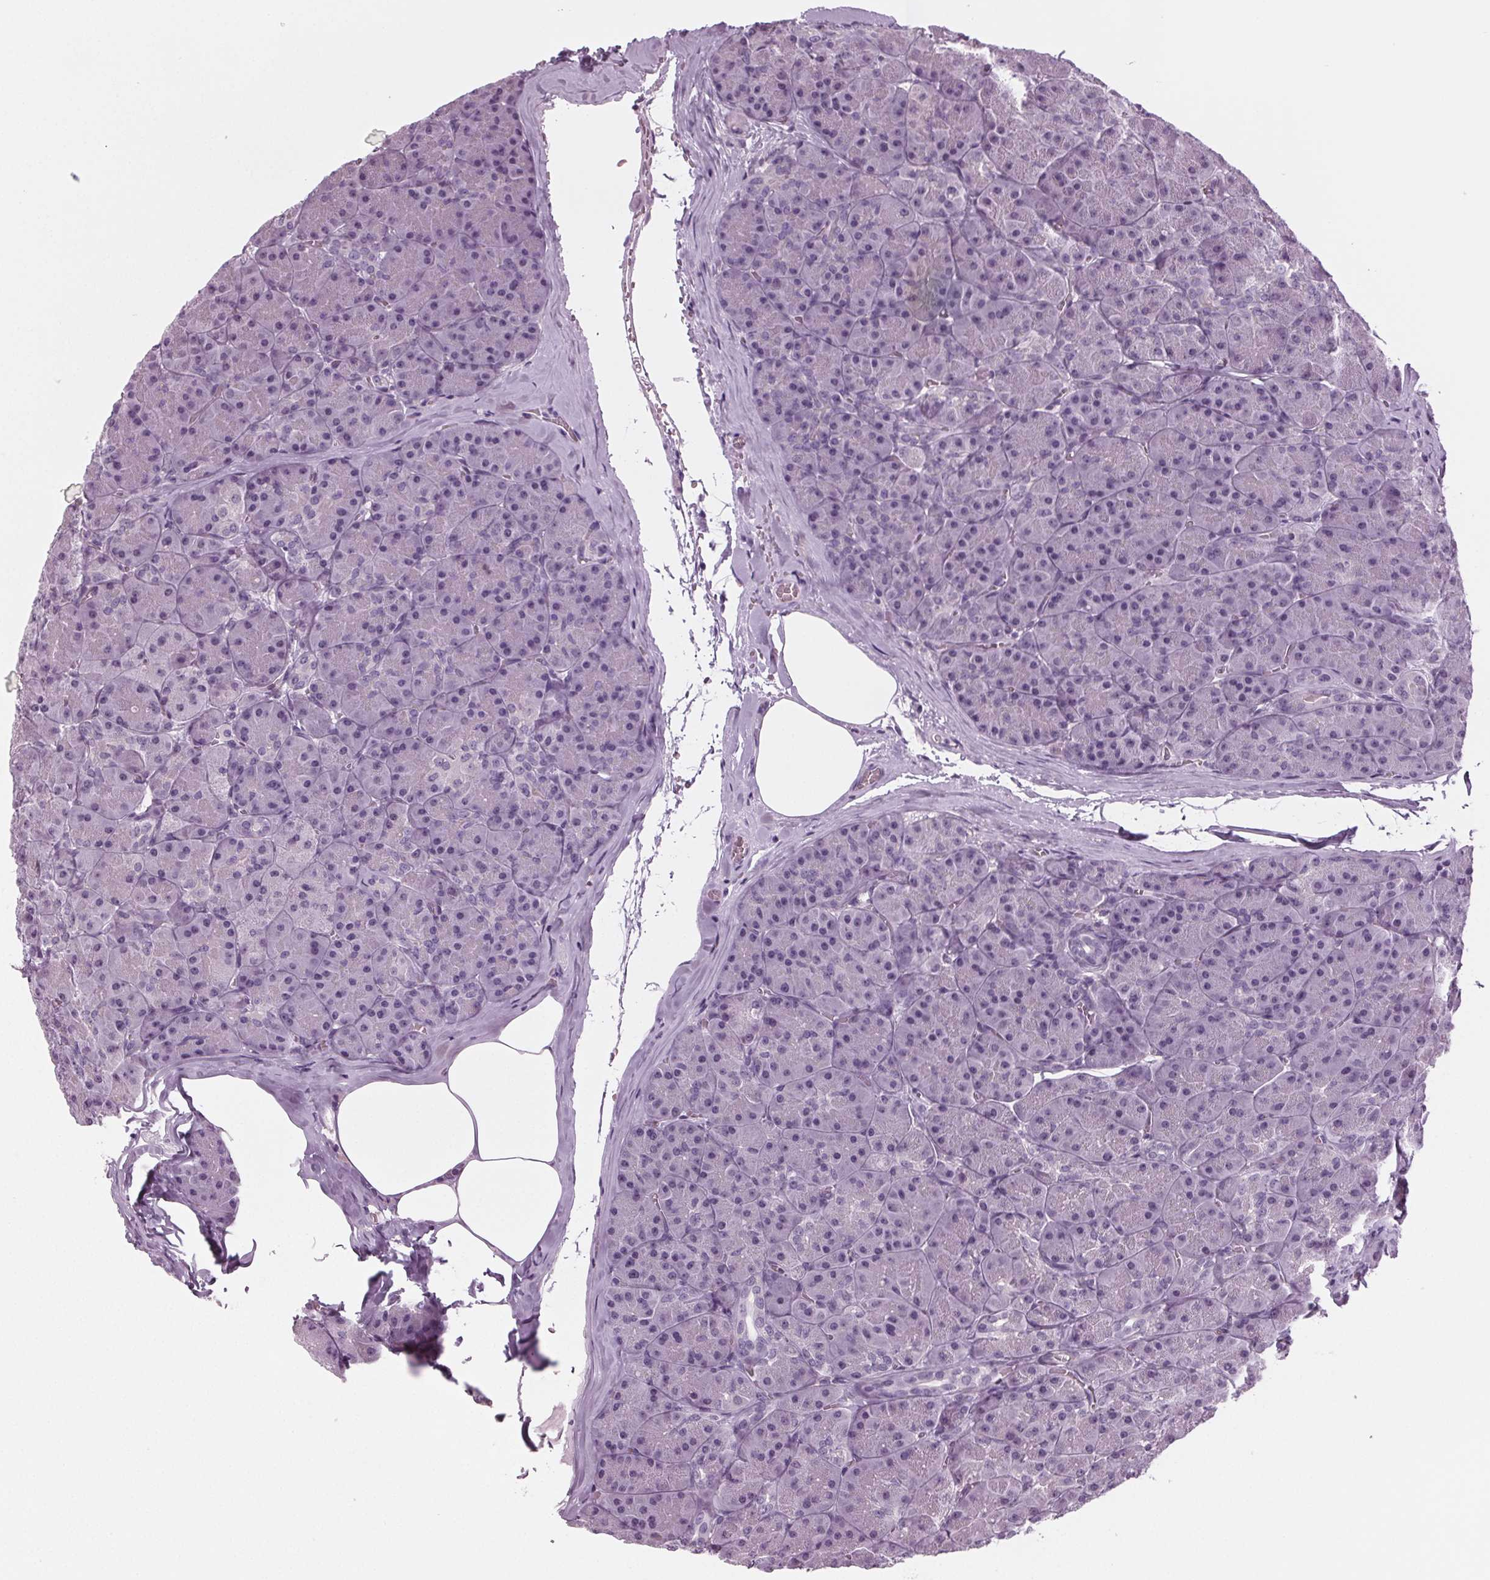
{"staining": {"intensity": "negative", "quantity": "none", "location": "none"}, "tissue": "pancreas", "cell_type": "Exocrine glandular cells", "image_type": "normal", "snomed": [{"axis": "morphology", "description": "Normal tissue, NOS"}, {"axis": "topography", "description": "Pancreas"}], "caption": "This is a photomicrograph of immunohistochemistry (IHC) staining of benign pancreas, which shows no expression in exocrine glandular cells. (DAB immunohistochemistry (IHC) with hematoxylin counter stain).", "gene": "BHLHE22", "patient": {"sex": "male", "age": 57}}